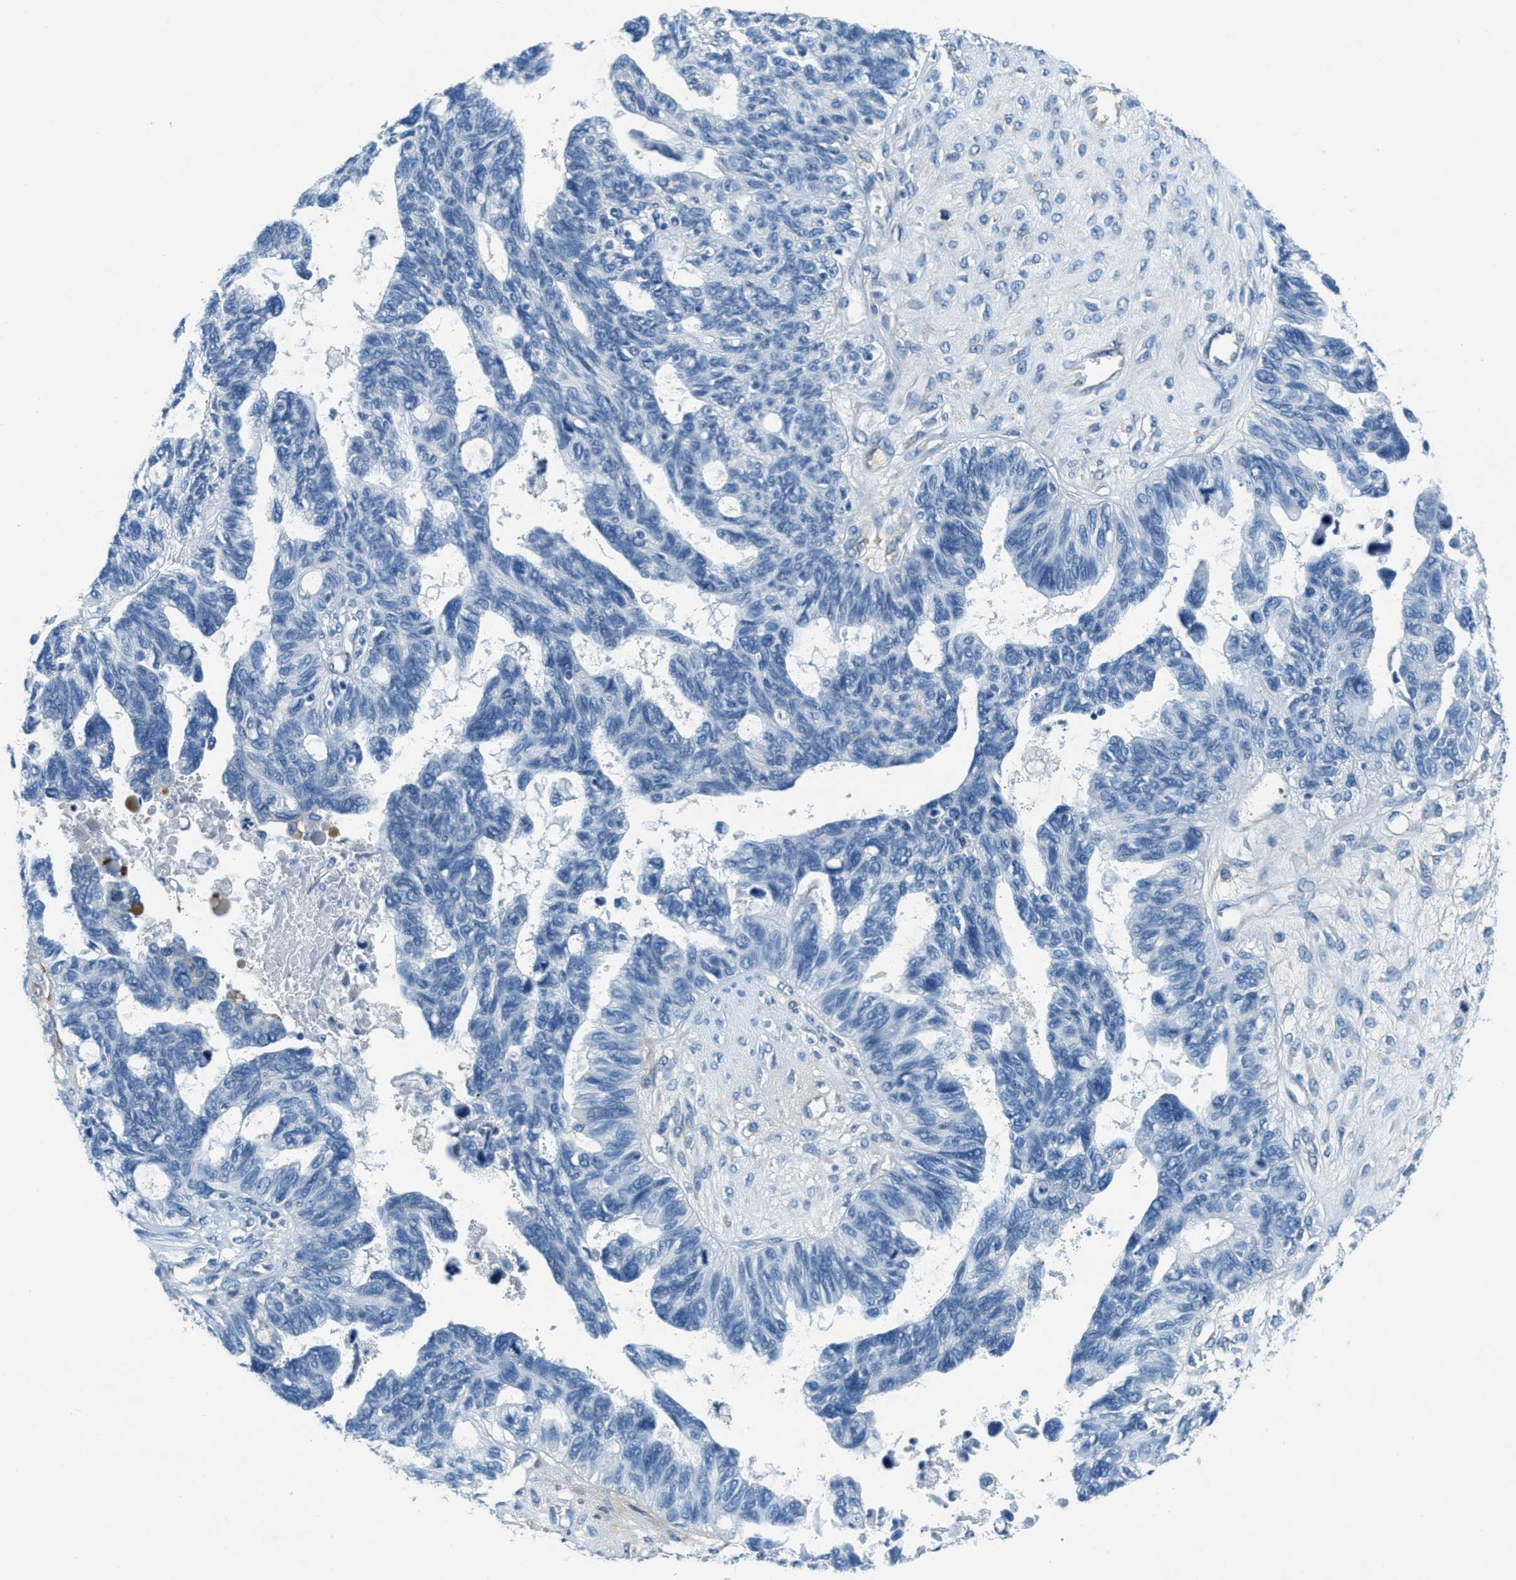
{"staining": {"intensity": "negative", "quantity": "none", "location": "none"}, "tissue": "ovarian cancer", "cell_type": "Tumor cells", "image_type": "cancer", "snomed": [{"axis": "morphology", "description": "Cystadenocarcinoma, serous, NOS"}, {"axis": "topography", "description": "Ovary"}], "caption": "Immunohistochemistry histopathology image of neoplastic tissue: ovarian cancer (serous cystadenocarcinoma) stained with DAB (3,3'-diaminobenzidine) exhibits no significant protein staining in tumor cells.", "gene": "A2M", "patient": {"sex": "female", "age": 79}}